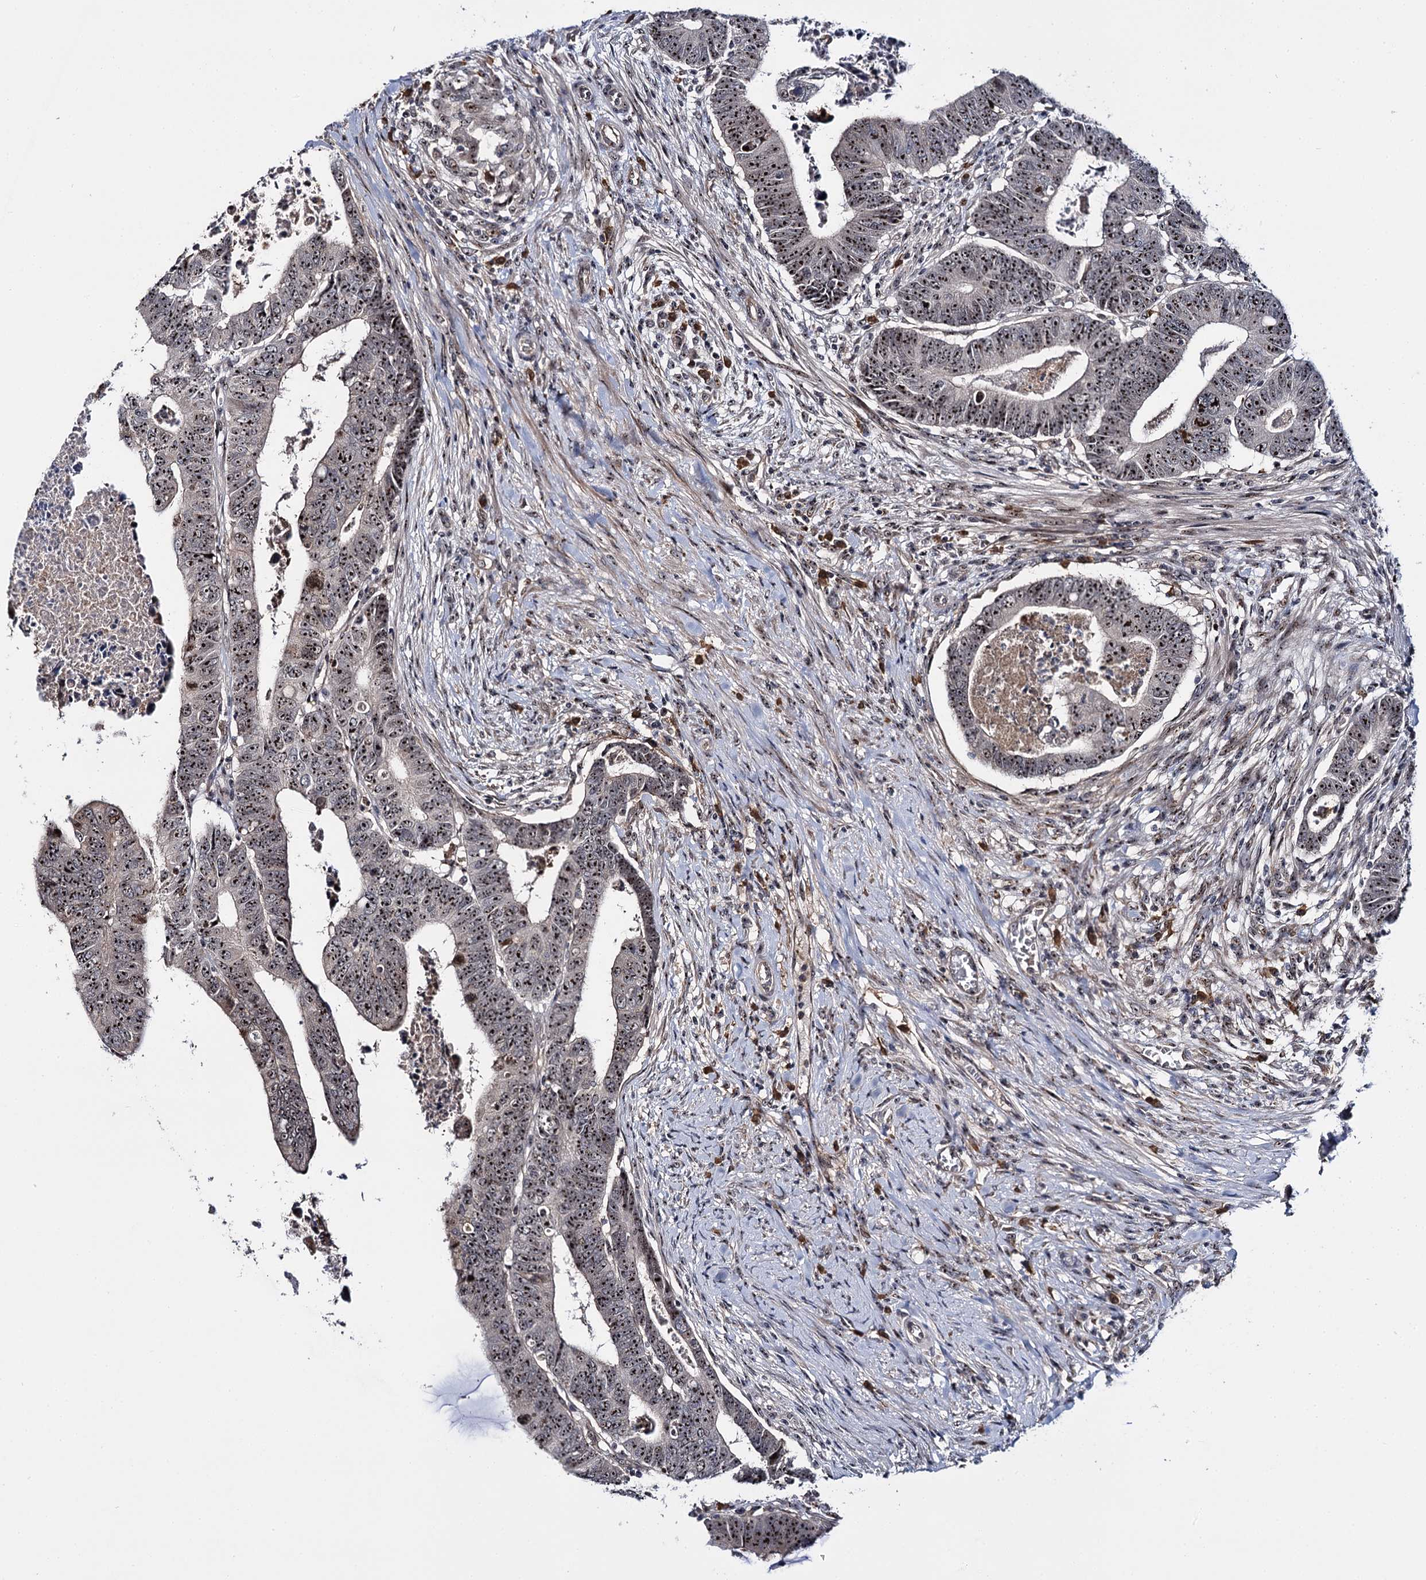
{"staining": {"intensity": "strong", "quantity": ">75%", "location": "nuclear"}, "tissue": "colorectal cancer", "cell_type": "Tumor cells", "image_type": "cancer", "snomed": [{"axis": "morphology", "description": "Normal tissue, NOS"}, {"axis": "morphology", "description": "Adenocarcinoma, NOS"}, {"axis": "topography", "description": "Rectum"}], "caption": "Colorectal adenocarcinoma was stained to show a protein in brown. There is high levels of strong nuclear positivity in about >75% of tumor cells.", "gene": "SUPT20H", "patient": {"sex": "female", "age": 65}}